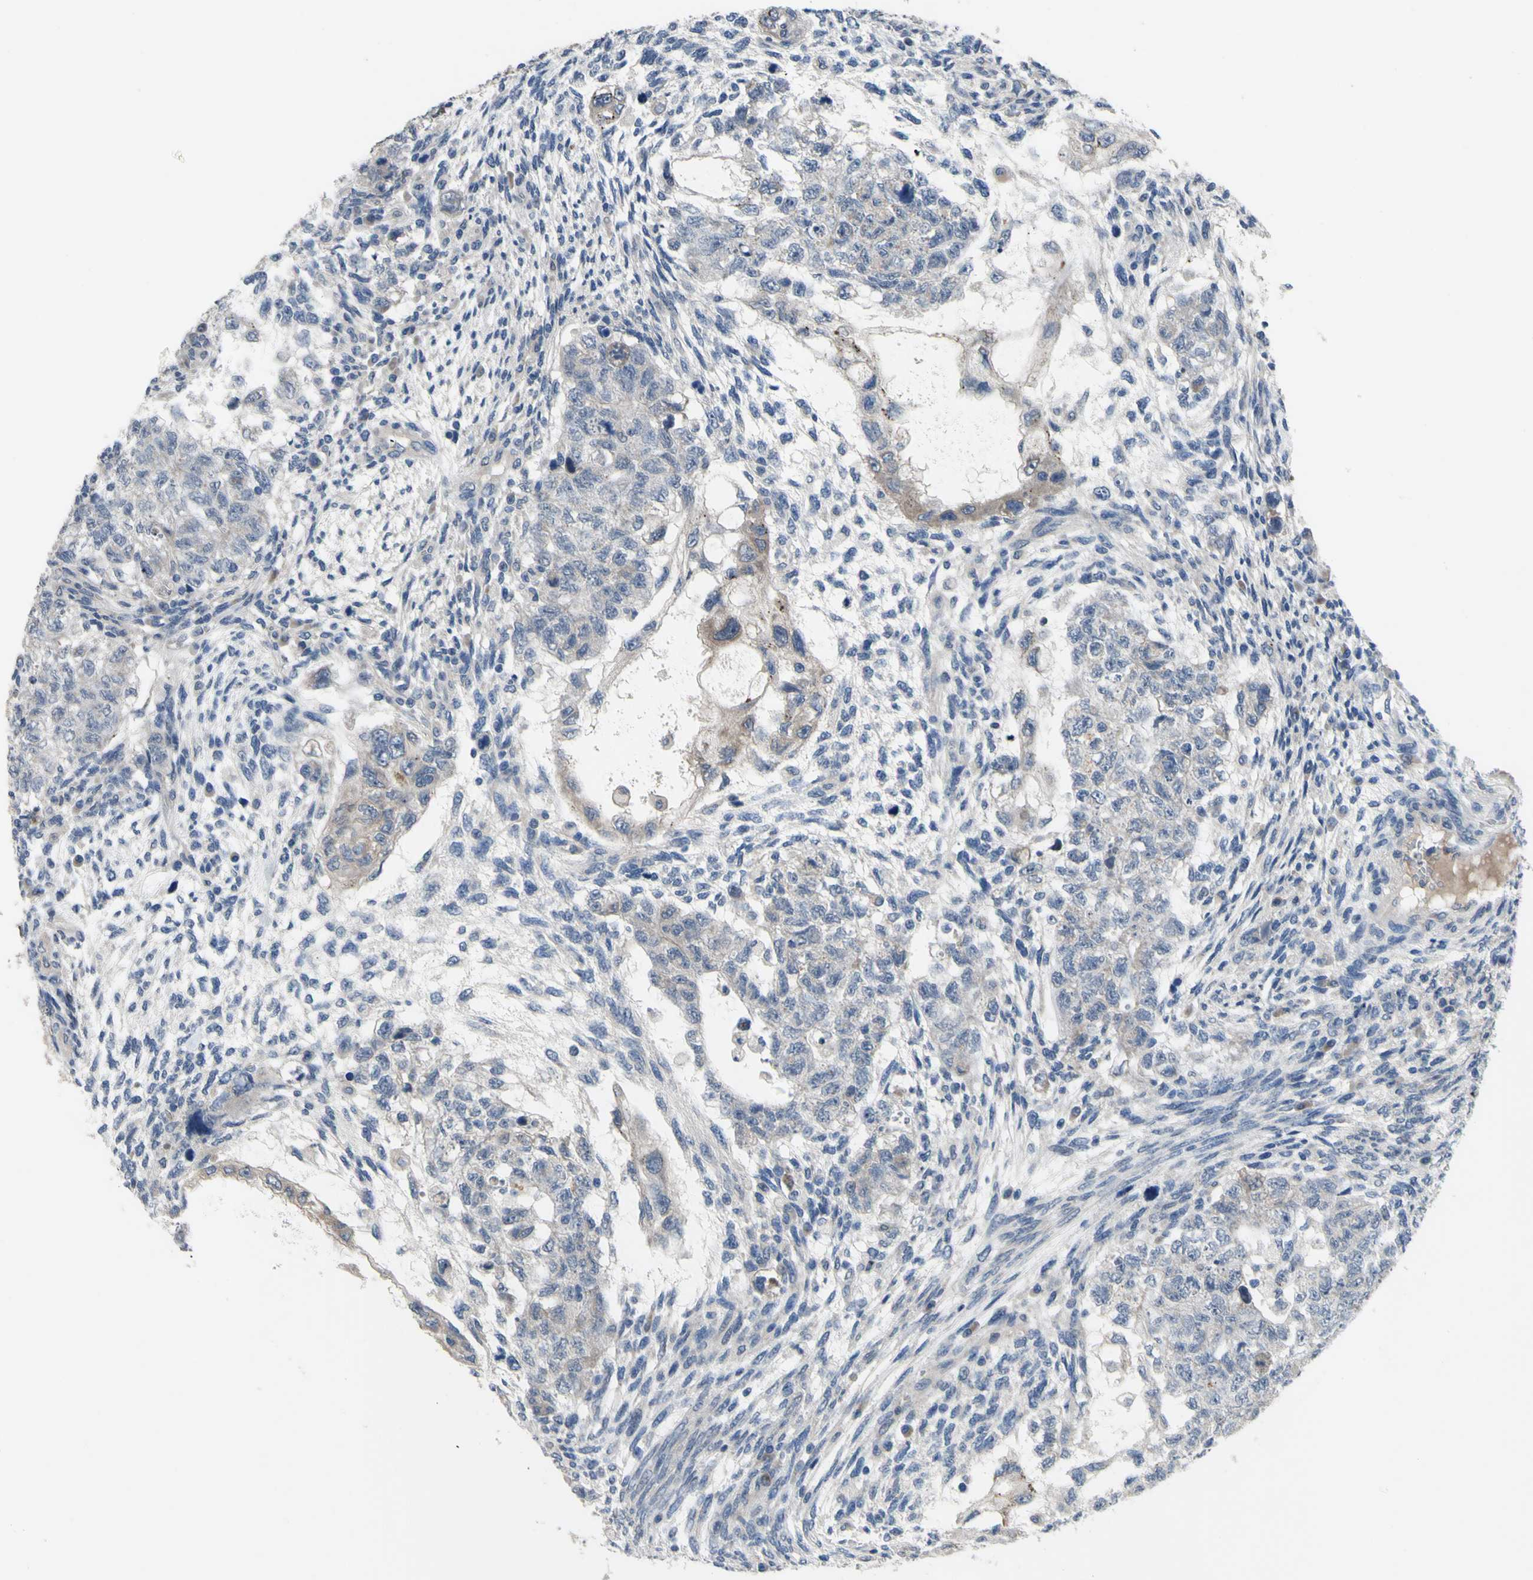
{"staining": {"intensity": "weak", "quantity": ">75%", "location": "cytoplasmic/membranous"}, "tissue": "testis cancer", "cell_type": "Tumor cells", "image_type": "cancer", "snomed": [{"axis": "morphology", "description": "Normal tissue, NOS"}, {"axis": "morphology", "description": "Carcinoma, Embryonal, NOS"}, {"axis": "topography", "description": "Testis"}], "caption": "The micrograph exhibits a brown stain indicating the presence of a protein in the cytoplasmic/membranous of tumor cells in testis cancer (embryonal carcinoma). The staining is performed using DAB (3,3'-diaminobenzidine) brown chromogen to label protein expression. The nuclei are counter-stained blue using hematoxylin.", "gene": "GRAMD2B", "patient": {"sex": "male", "age": 36}}